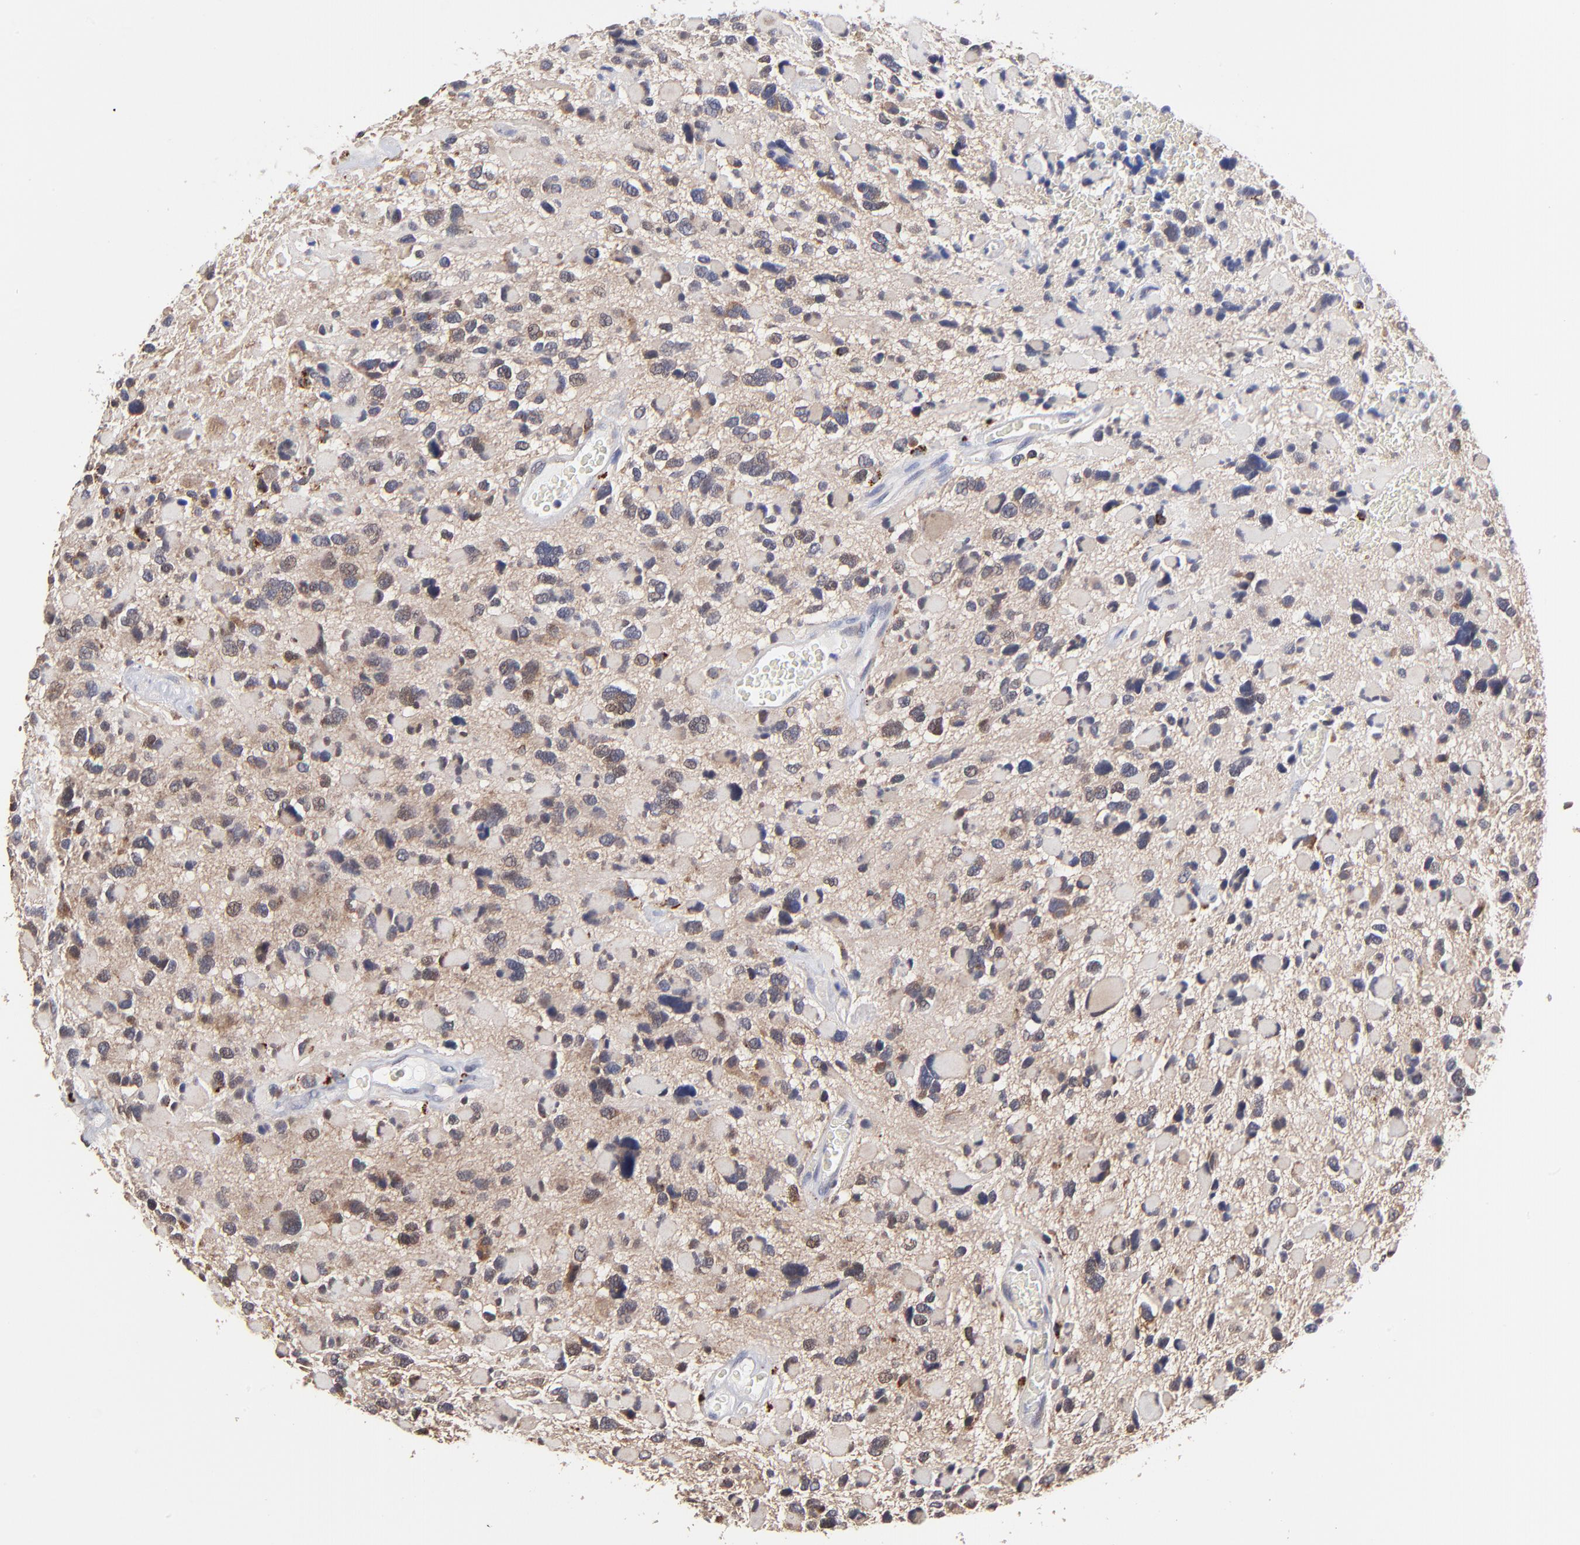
{"staining": {"intensity": "weak", "quantity": "<25%", "location": "cytoplasmic/membranous"}, "tissue": "glioma", "cell_type": "Tumor cells", "image_type": "cancer", "snomed": [{"axis": "morphology", "description": "Glioma, malignant, High grade"}, {"axis": "topography", "description": "Brain"}], "caption": "Tumor cells show no significant protein positivity in malignant glioma (high-grade).", "gene": "PDE4B", "patient": {"sex": "female", "age": 37}}